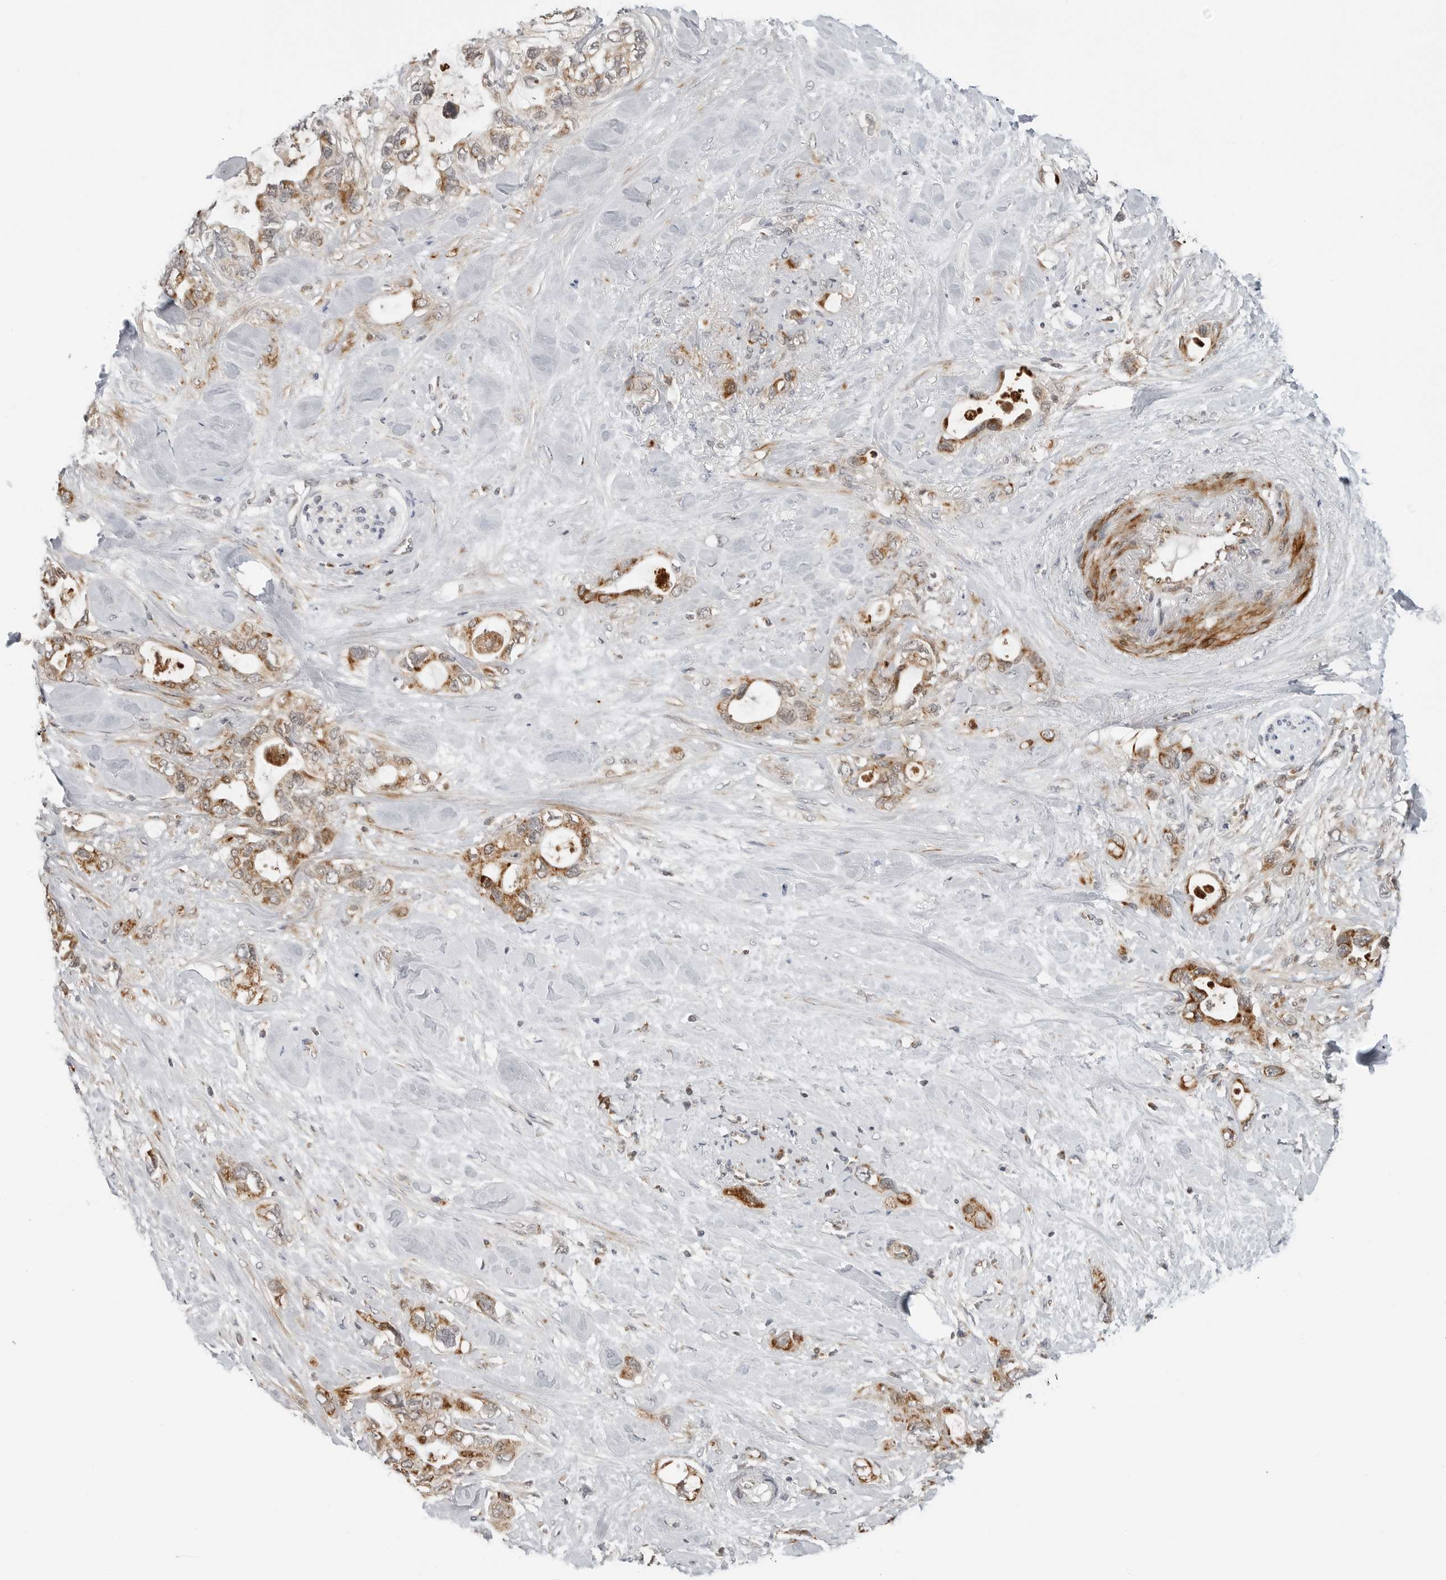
{"staining": {"intensity": "moderate", "quantity": ">75%", "location": "cytoplasmic/membranous"}, "tissue": "pancreatic cancer", "cell_type": "Tumor cells", "image_type": "cancer", "snomed": [{"axis": "morphology", "description": "Adenocarcinoma, NOS"}, {"axis": "topography", "description": "Pancreas"}], "caption": "Pancreatic cancer stained for a protein displays moderate cytoplasmic/membranous positivity in tumor cells.", "gene": "PEX2", "patient": {"sex": "female", "age": 56}}